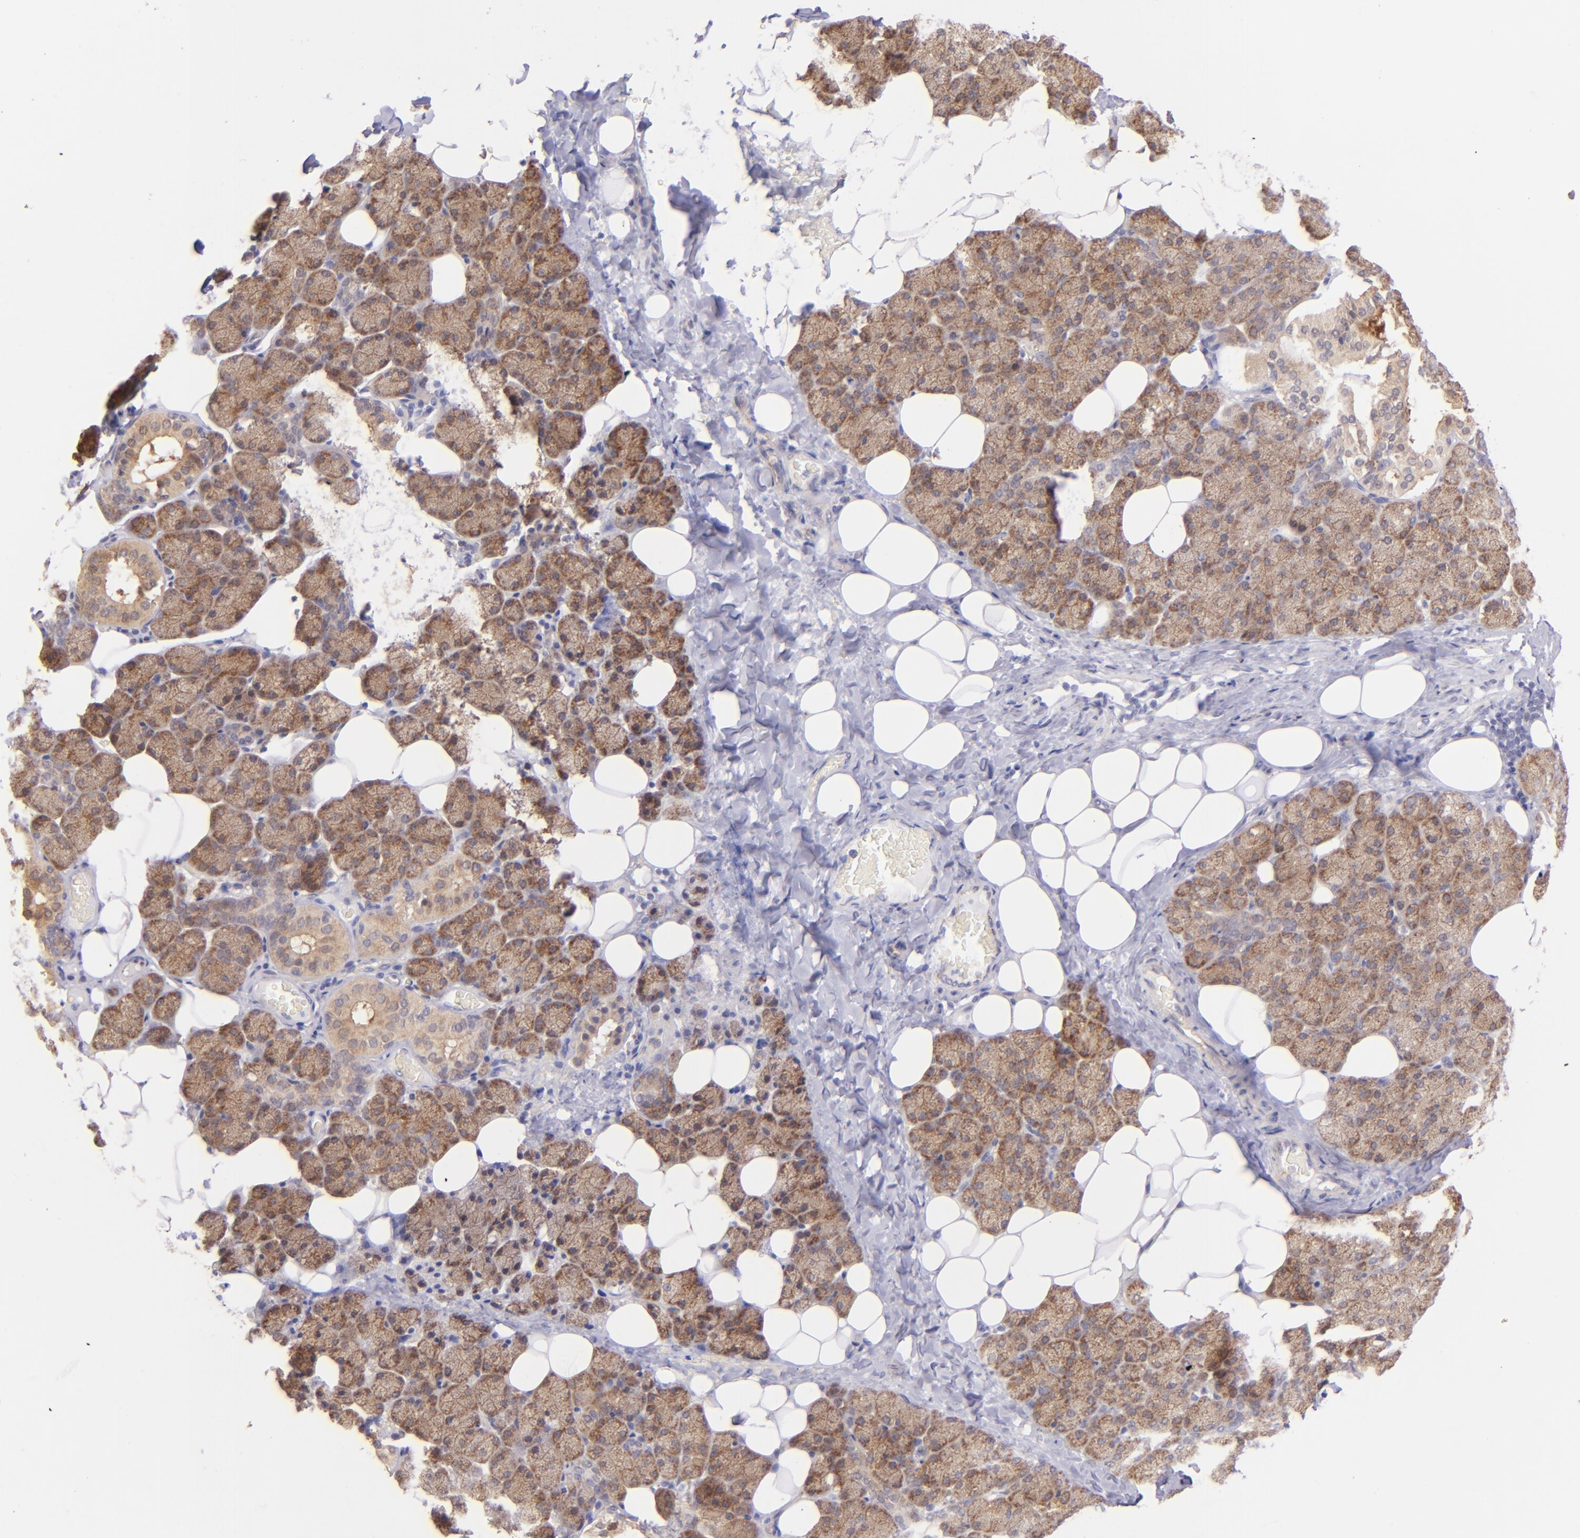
{"staining": {"intensity": "moderate", "quantity": ">75%", "location": "cytoplasmic/membranous"}, "tissue": "salivary gland", "cell_type": "Glandular cells", "image_type": "normal", "snomed": [{"axis": "morphology", "description": "Normal tissue, NOS"}, {"axis": "topography", "description": "Lymph node"}, {"axis": "topography", "description": "Salivary gland"}], "caption": "This is a photomicrograph of immunohistochemistry staining of normal salivary gland, which shows moderate staining in the cytoplasmic/membranous of glandular cells.", "gene": "SH2D4A", "patient": {"sex": "male", "age": 8}}